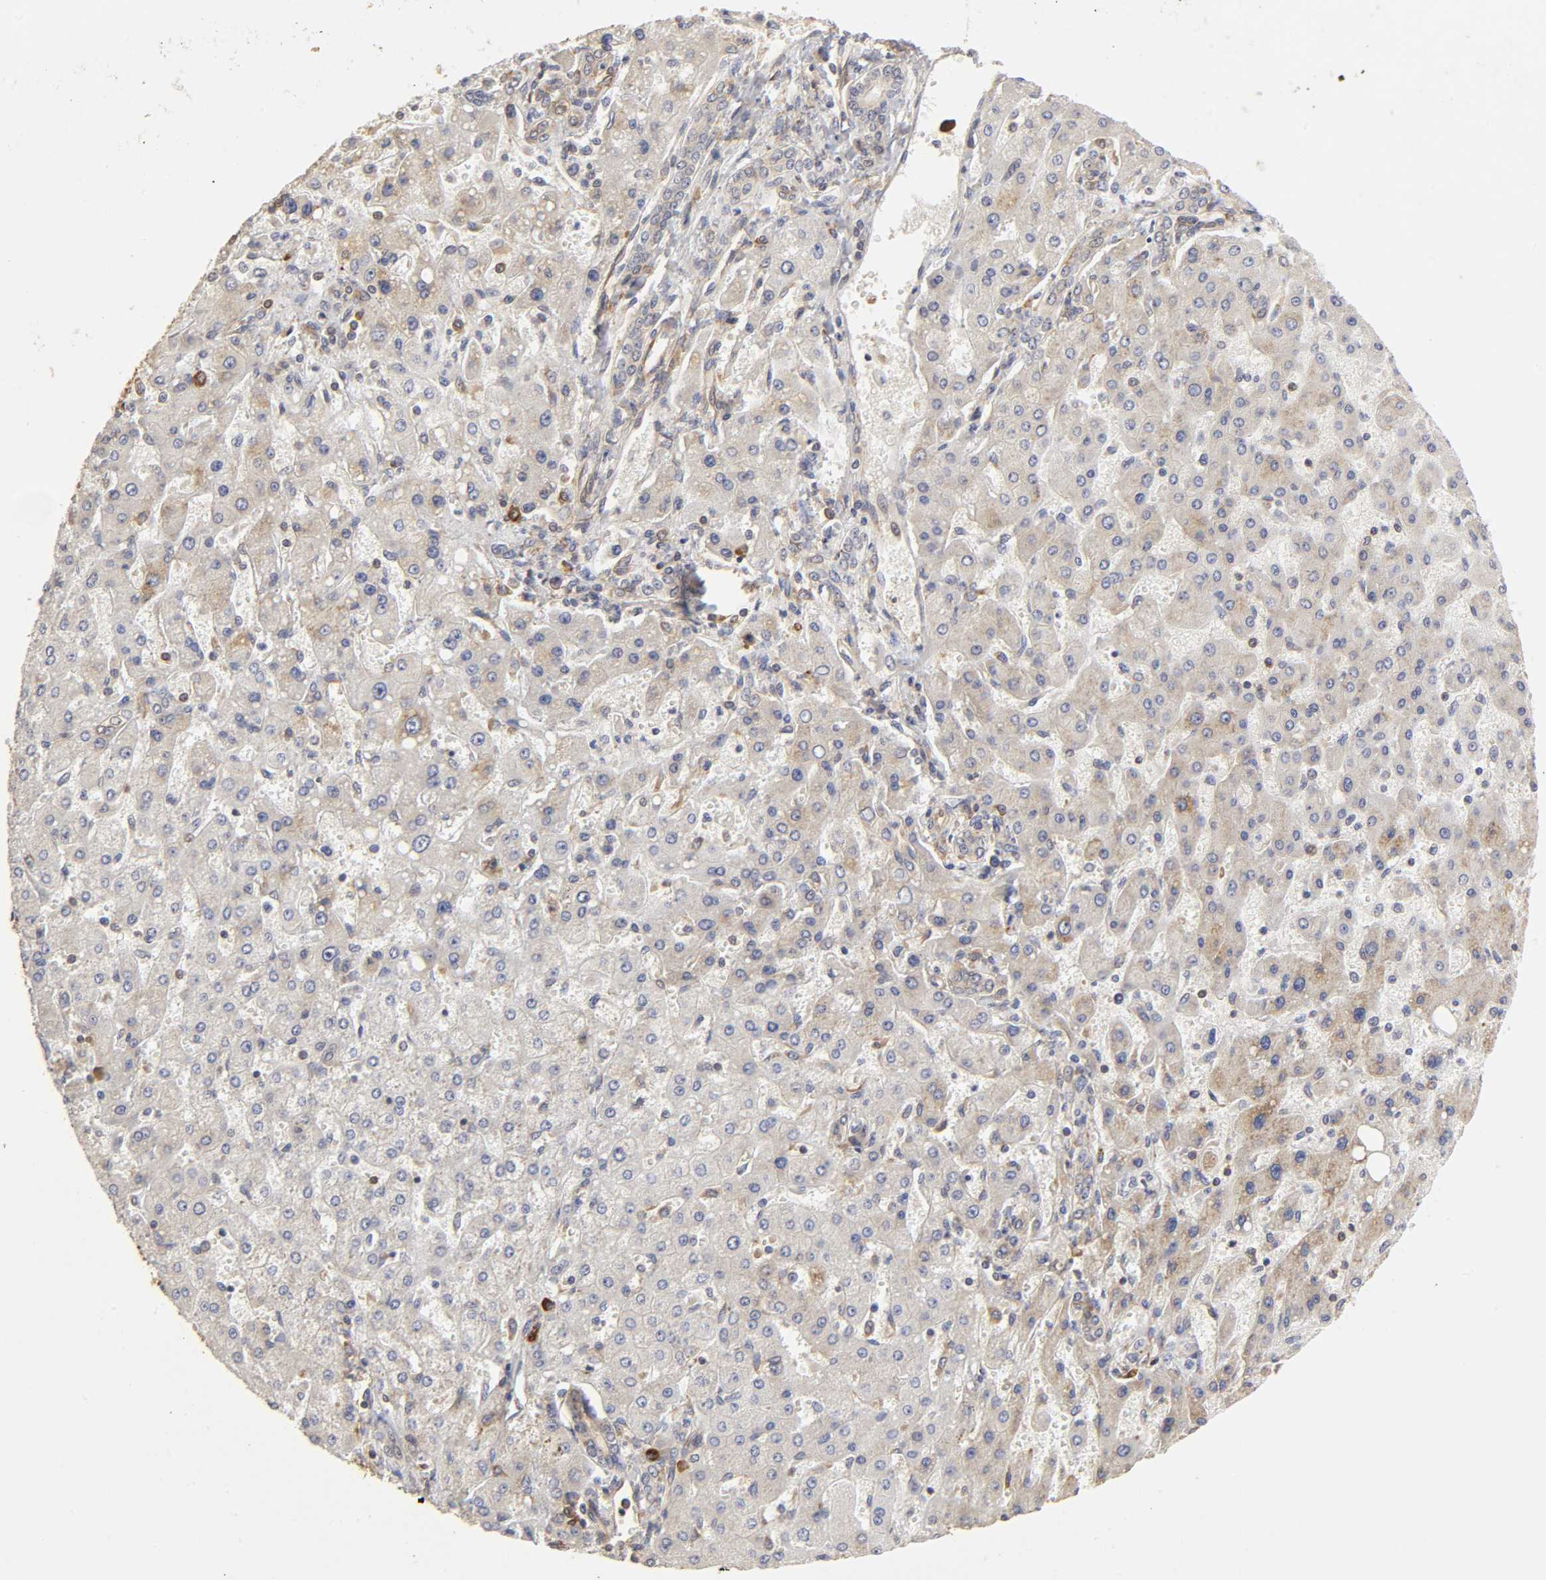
{"staining": {"intensity": "strong", "quantity": ">75%", "location": "cytoplasmic/membranous"}, "tissue": "liver cancer", "cell_type": "Tumor cells", "image_type": "cancer", "snomed": [{"axis": "morphology", "description": "Carcinoma, Hepatocellular, NOS"}, {"axis": "topography", "description": "Liver"}], "caption": "This image exhibits liver cancer stained with immunohistochemistry to label a protein in brown. The cytoplasmic/membranous of tumor cells show strong positivity for the protein. Nuclei are counter-stained blue.", "gene": "RPL14", "patient": {"sex": "female", "age": 53}}